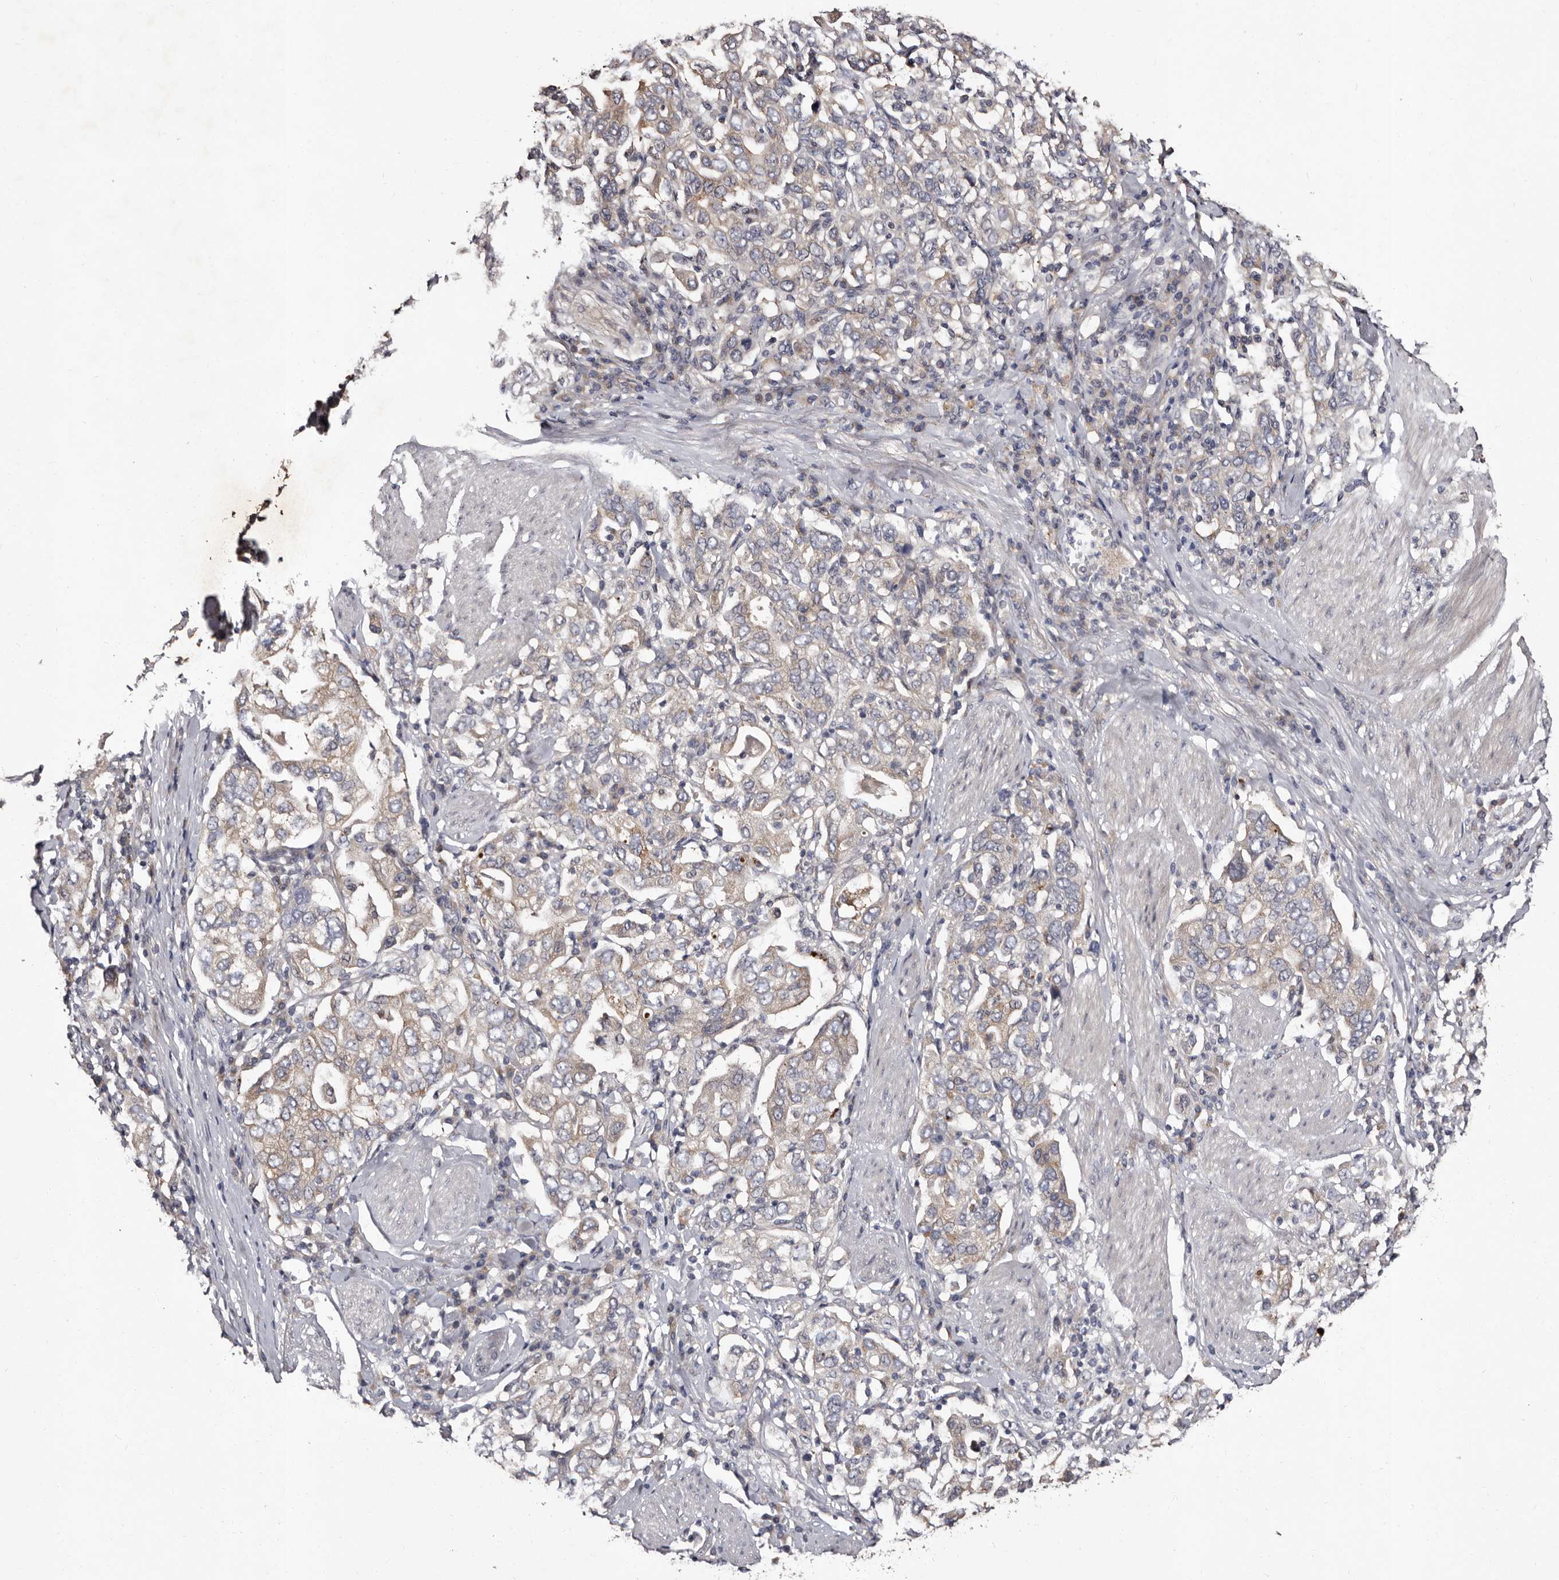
{"staining": {"intensity": "weak", "quantity": "<25%", "location": "cytoplasmic/membranous"}, "tissue": "stomach cancer", "cell_type": "Tumor cells", "image_type": "cancer", "snomed": [{"axis": "morphology", "description": "Adenocarcinoma, NOS"}, {"axis": "topography", "description": "Stomach, upper"}], "caption": "A histopathology image of human stomach cancer (adenocarcinoma) is negative for staining in tumor cells.", "gene": "FAM91A1", "patient": {"sex": "male", "age": 62}}